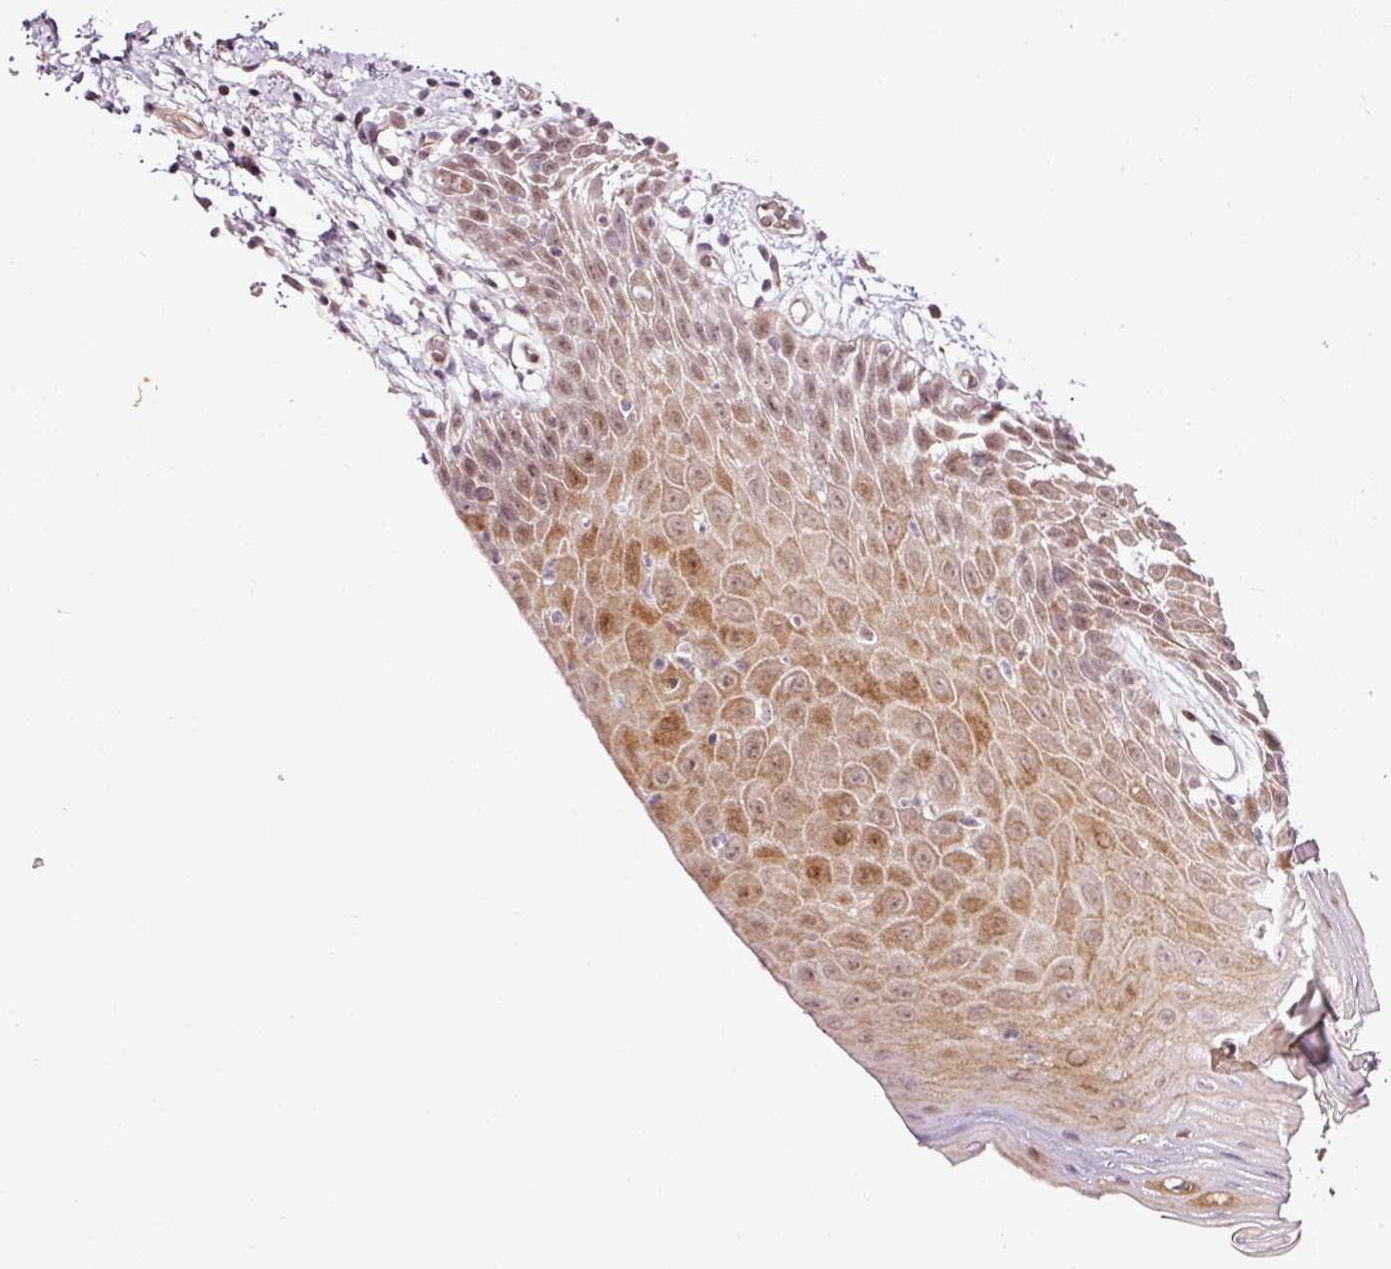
{"staining": {"intensity": "moderate", "quantity": ">75%", "location": "cytoplasmic/membranous,nuclear"}, "tissue": "oral mucosa", "cell_type": "Squamous epithelial cells", "image_type": "normal", "snomed": [{"axis": "morphology", "description": "Normal tissue, NOS"}, {"axis": "topography", "description": "Oral tissue"}, {"axis": "topography", "description": "Tounge, NOS"}], "caption": "The histopathology image reveals staining of normal oral mucosa, revealing moderate cytoplasmic/membranous,nuclear protein positivity (brown color) within squamous epithelial cells.", "gene": "ANKRD20A1", "patient": {"sex": "female", "age": 59}}